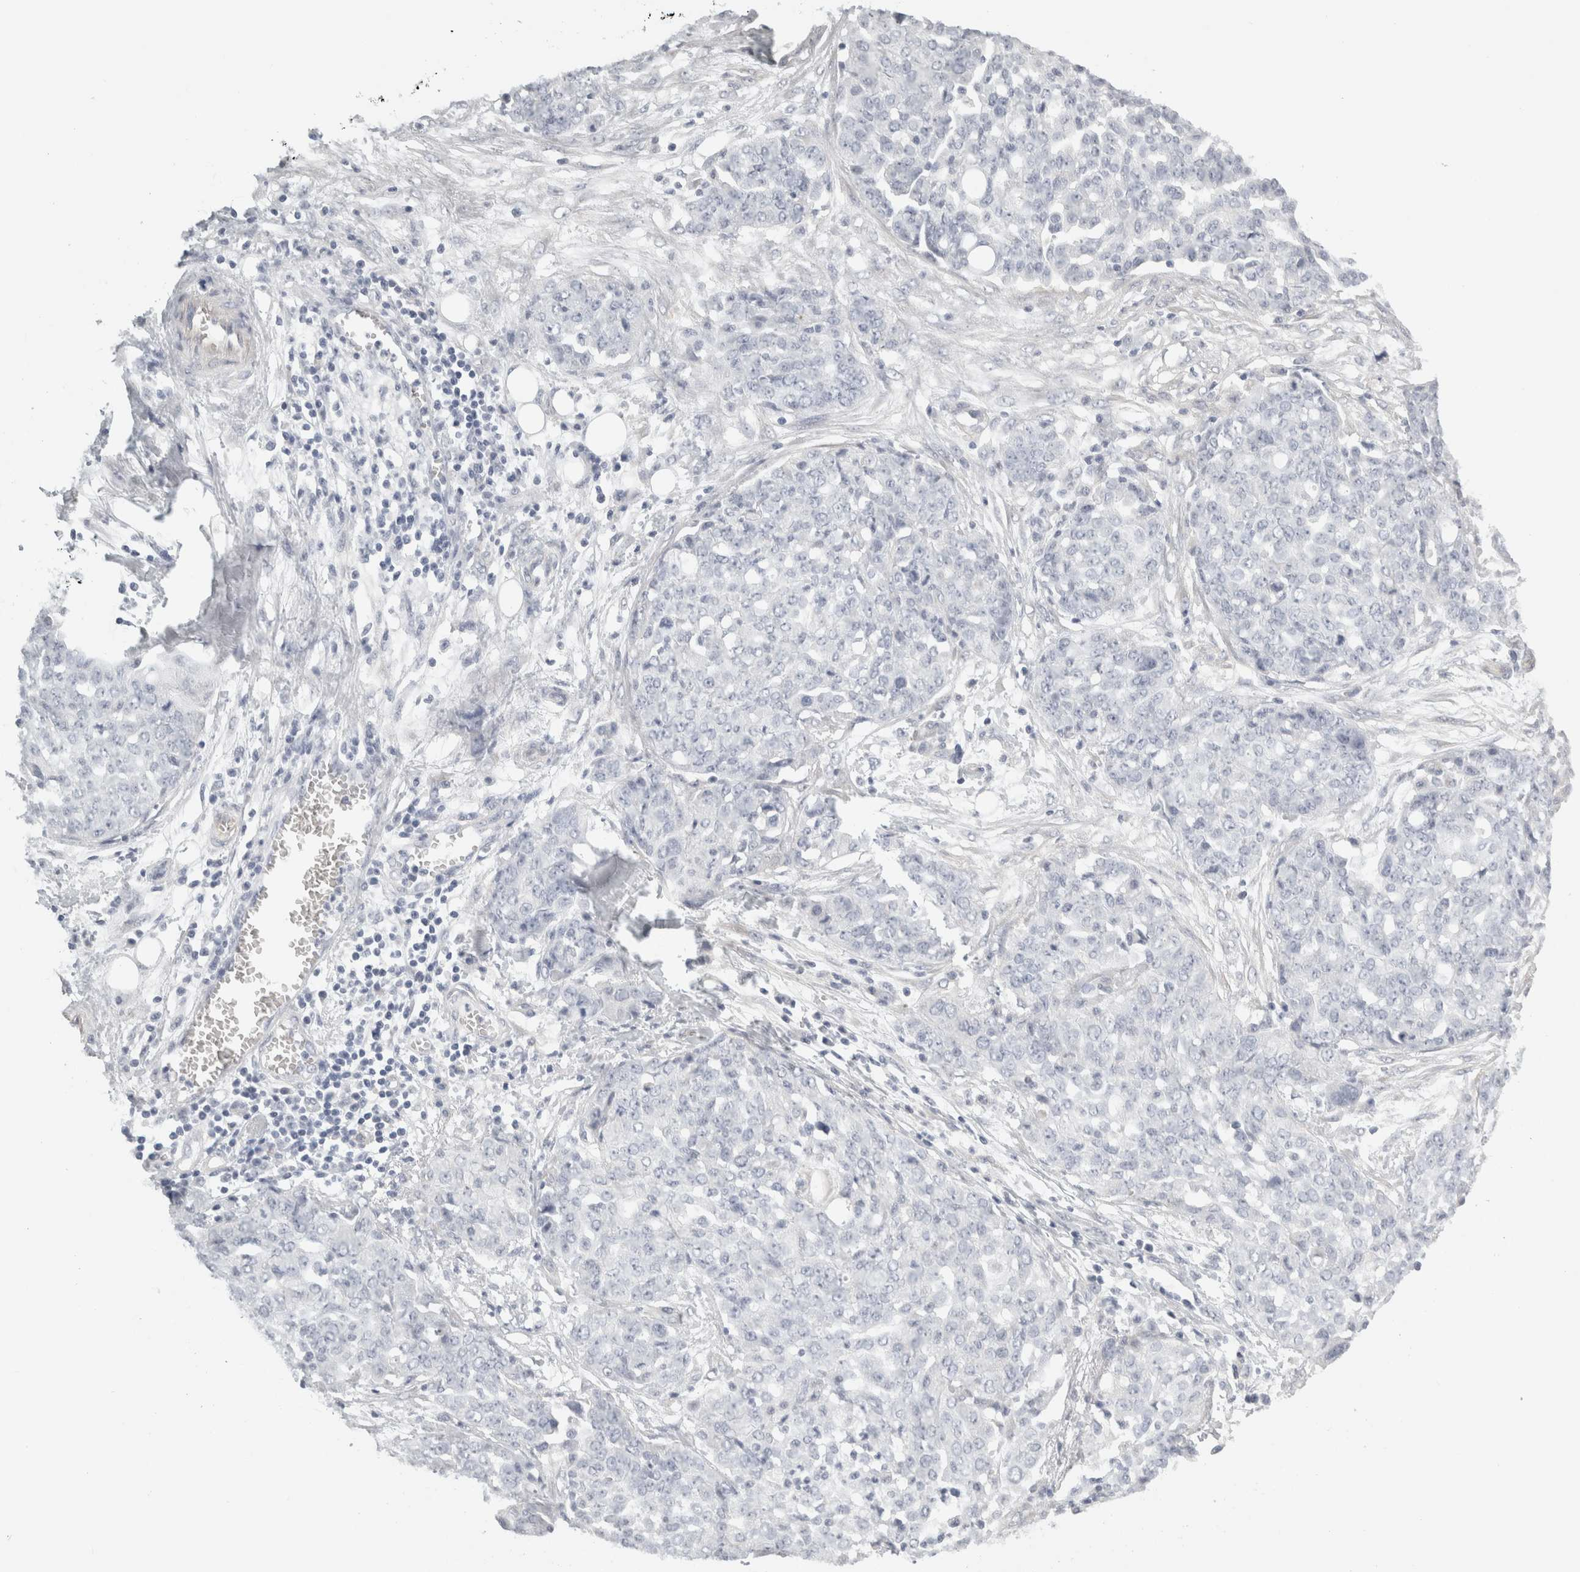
{"staining": {"intensity": "negative", "quantity": "none", "location": "none"}, "tissue": "ovarian cancer", "cell_type": "Tumor cells", "image_type": "cancer", "snomed": [{"axis": "morphology", "description": "Cystadenocarcinoma, serous, NOS"}, {"axis": "topography", "description": "Soft tissue"}, {"axis": "topography", "description": "Ovary"}], "caption": "Tumor cells show no significant staining in ovarian cancer.", "gene": "FBLIM1", "patient": {"sex": "female", "age": 57}}